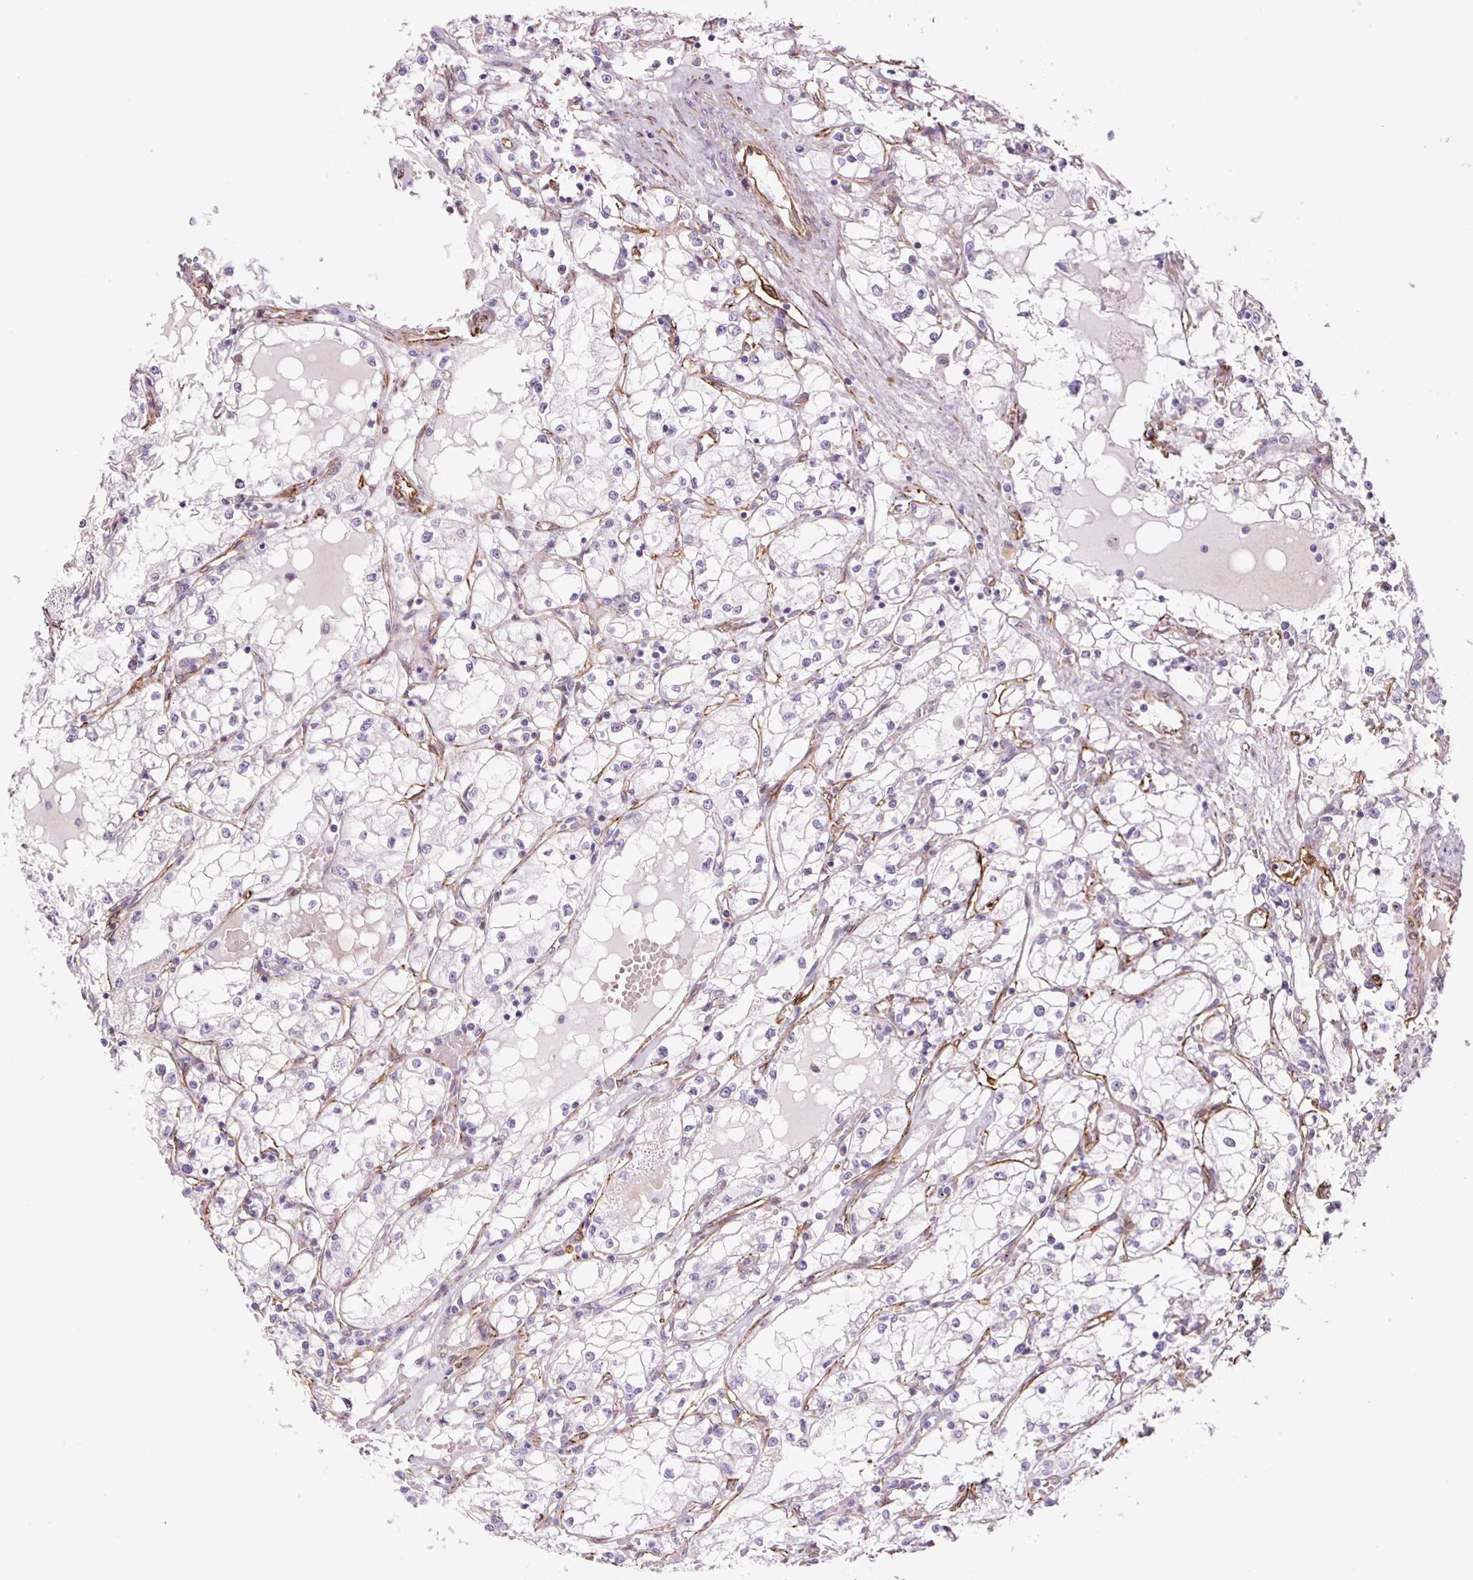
{"staining": {"intensity": "negative", "quantity": "none", "location": "none"}, "tissue": "renal cancer", "cell_type": "Tumor cells", "image_type": "cancer", "snomed": [{"axis": "morphology", "description": "Adenocarcinoma, NOS"}, {"axis": "topography", "description": "Kidney"}], "caption": "IHC histopathology image of neoplastic tissue: human renal cancer (adenocarcinoma) stained with DAB (3,3'-diaminobenzidine) displays no significant protein positivity in tumor cells.", "gene": "NES", "patient": {"sex": "male", "age": 56}}